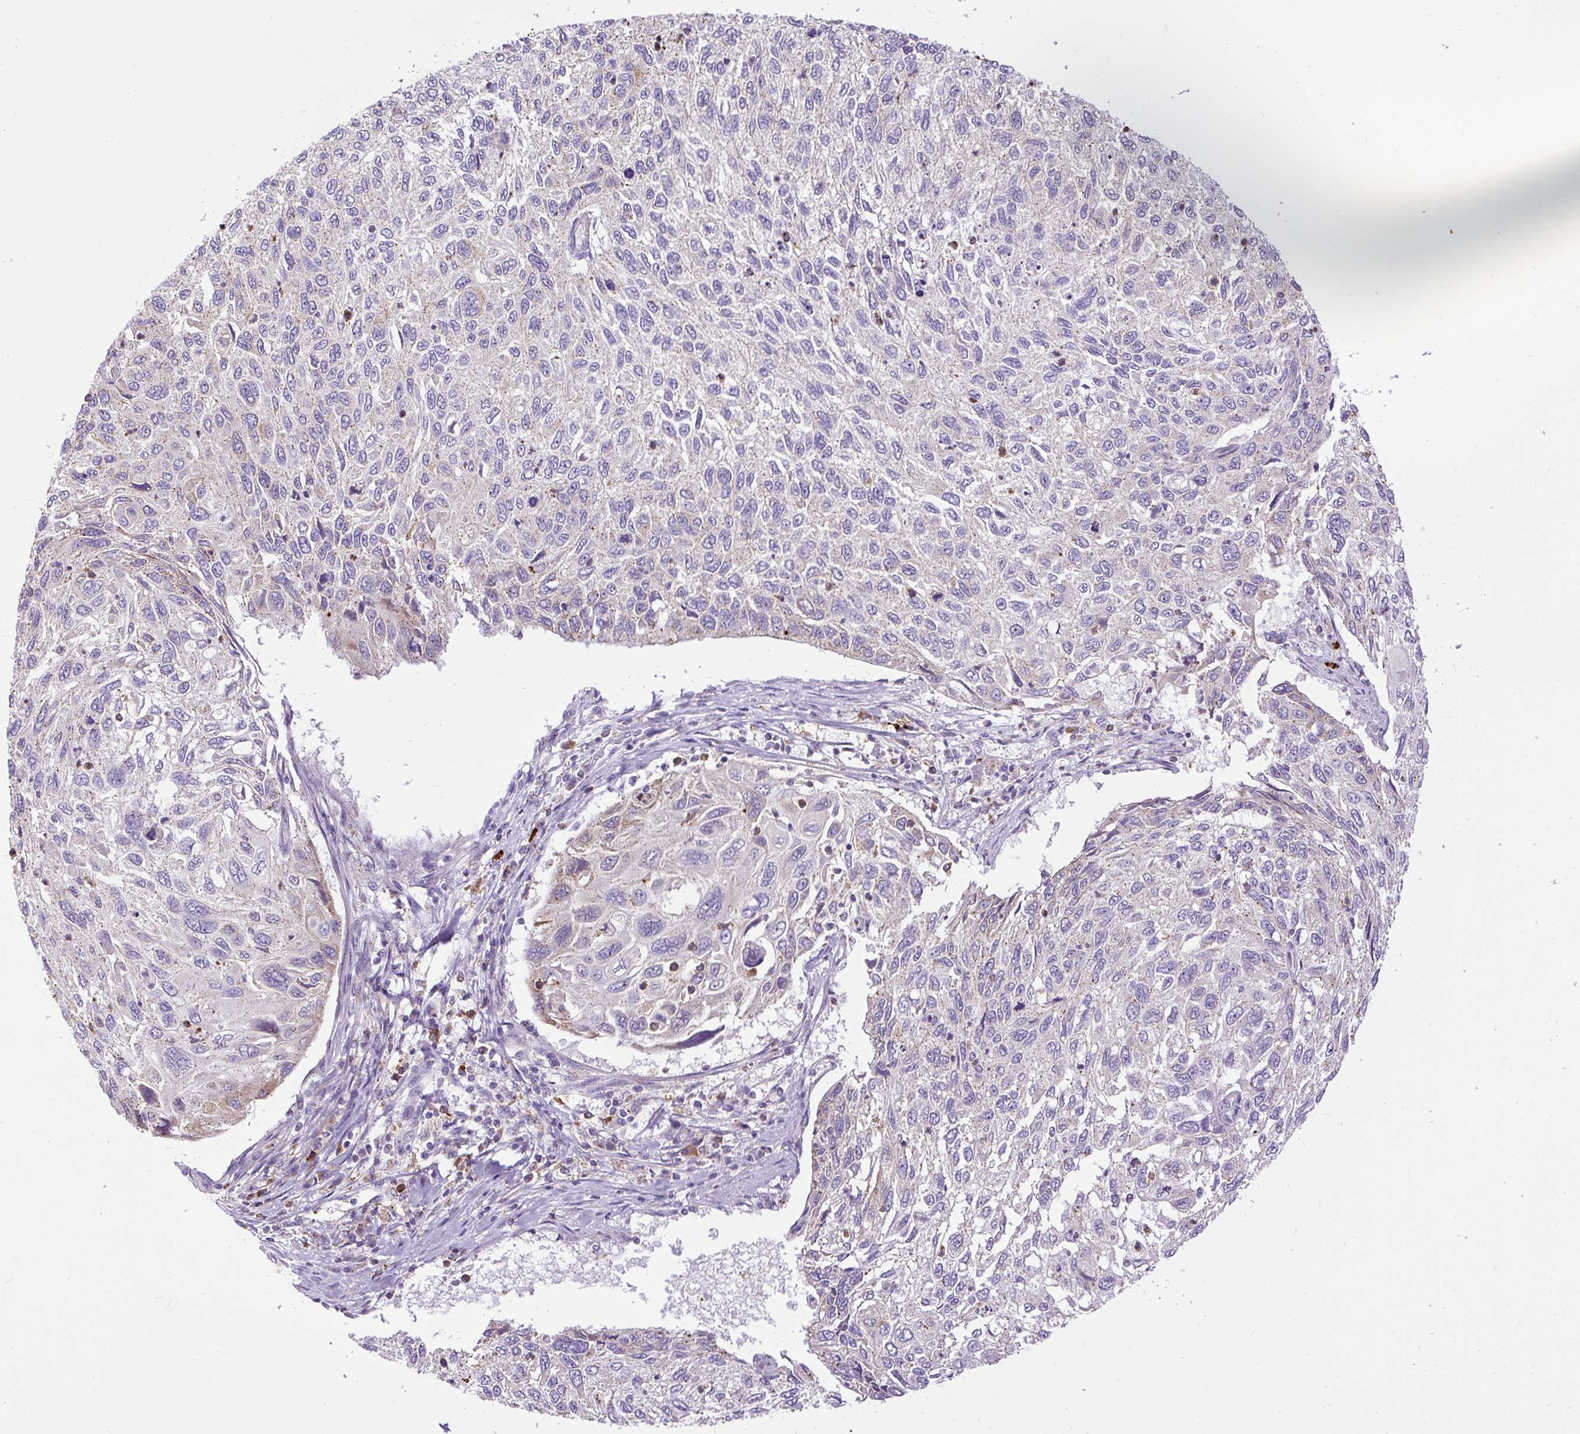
{"staining": {"intensity": "negative", "quantity": "none", "location": "none"}, "tissue": "cervical cancer", "cell_type": "Tumor cells", "image_type": "cancer", "snomed": [{"axis": "morphology", "description": "Squamous cell carcinoma, NOS"}, {"axis": "topography", "description": "Cervix"}], "caption": "DAB immunohistochemical staining of human cervical cancer reveals no significant staining in tumor cells.", "gene": "CFAP47", "patient": {"sex": "female", "age": 70}}